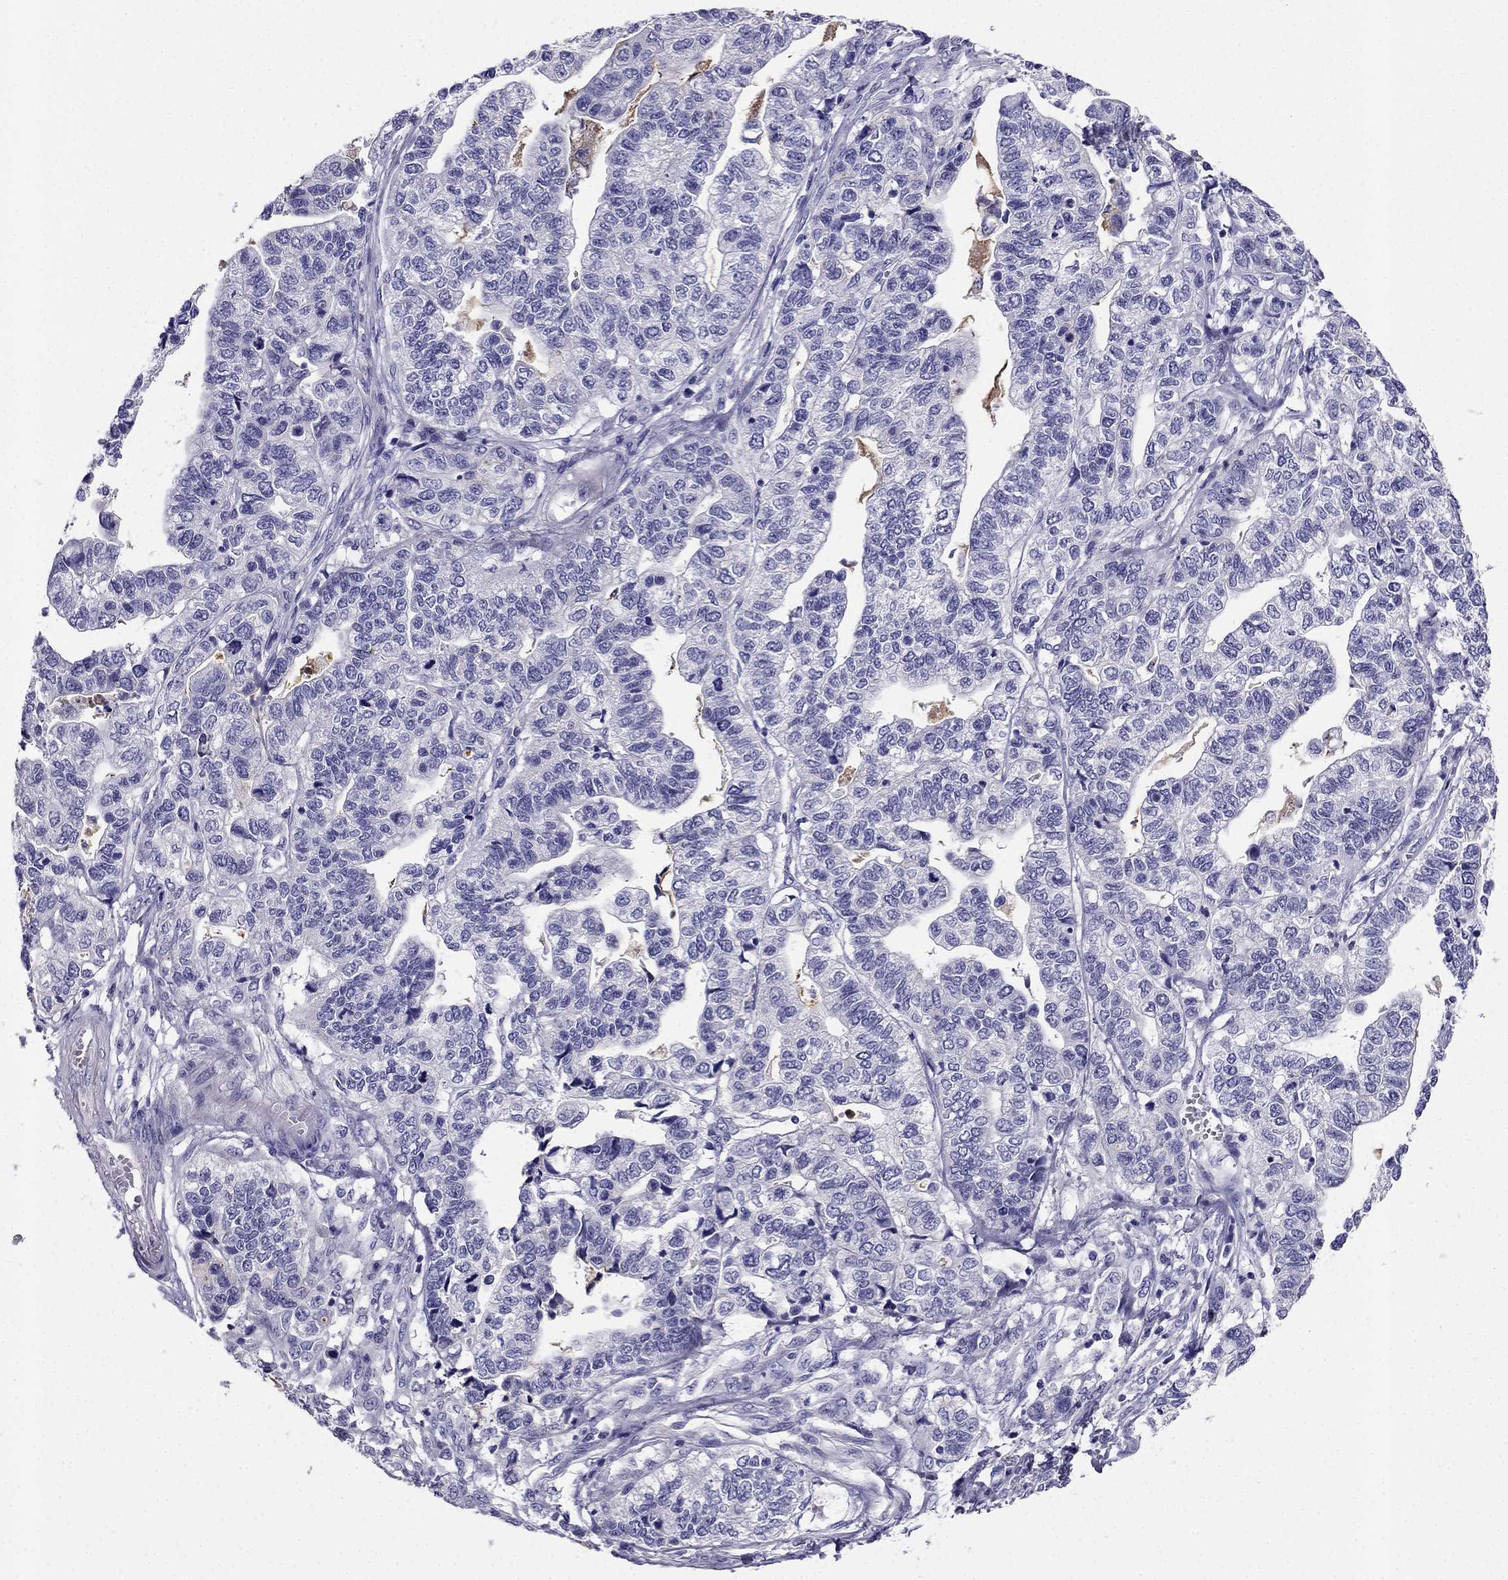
{"staining": {"intensity": "negative", "quantity": "none", "location": "none"}, "tissue": "stomach cancer", "cell_type": "Tumor cells", "image_type": "cancer", "snomed": [{"axis": "morphology", "description": "Adenocarcinoma, NOS"}, {"axis": "topography", "description": "Stomach, upper"}], "caption": "Photomicrograph shows no significant protein positivity in tumor cells of stomach cancer (adenocarcinoma).", "gene": "PTH", "patient": {"sex": "female", "age": 67}}